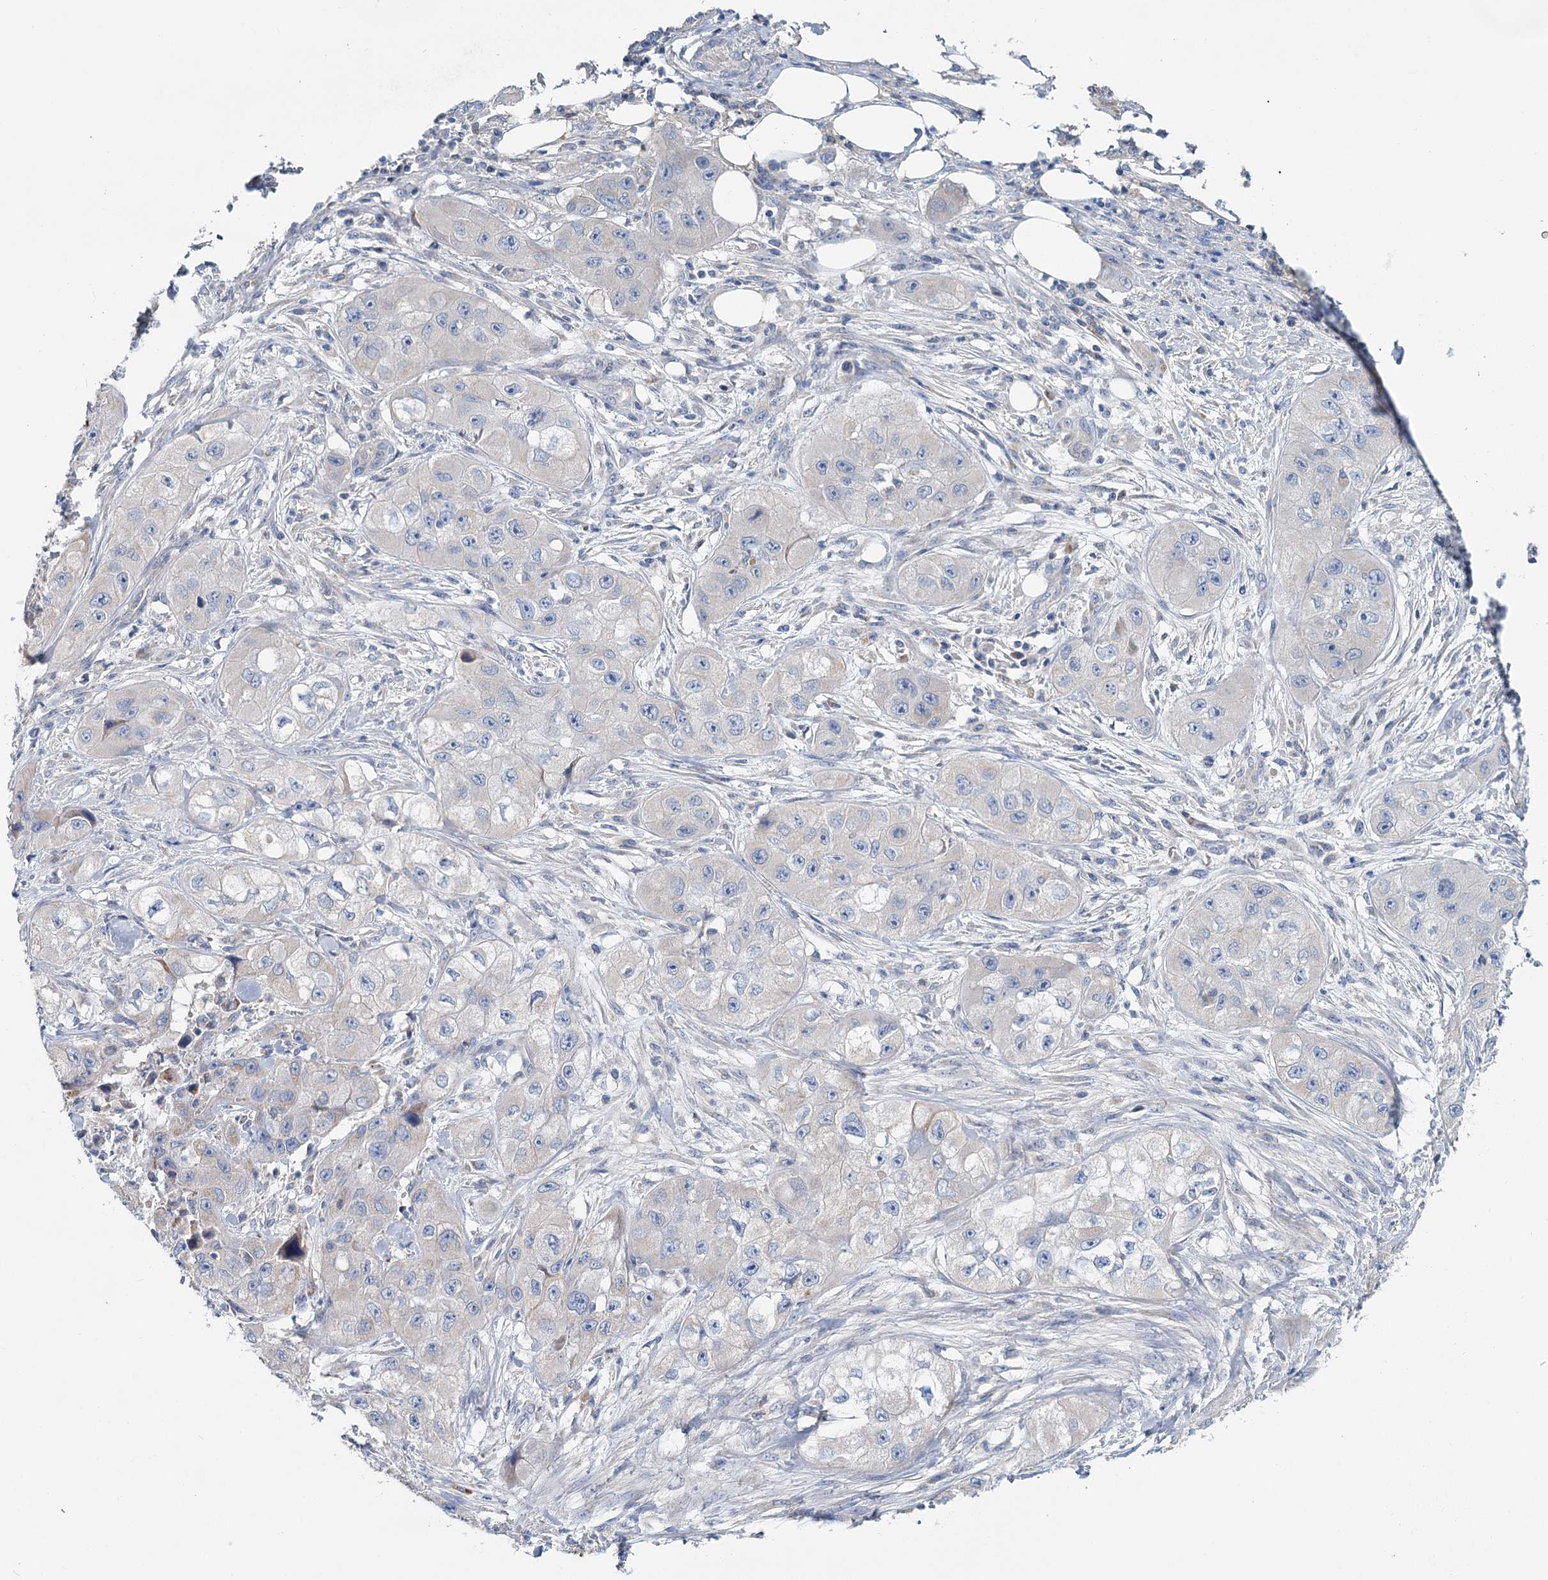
{"staining": {"intensity": "negative", "quantity": "none", "location": "none"}, "tissue": "skin cancer", "cell_type": "Tumor cells", "image_type": "cancer", "snomed": [{"axis": "morphology", "description": "Squamous cell carcinoma, NOS"}, {"axis": "topography", "description": "Skin"}, {"axis": "topography", "description": "Subcutis"}], "caption": "Immunohistochemistry photomicrograph of neoplastic tissue: human skin cancer (squamous cell carcinoma) stained with DAB exhibits no significant protein staining in tumor cells.", "gene": "ANKRD16", "patient": {"sex": "male", "age": 73}}